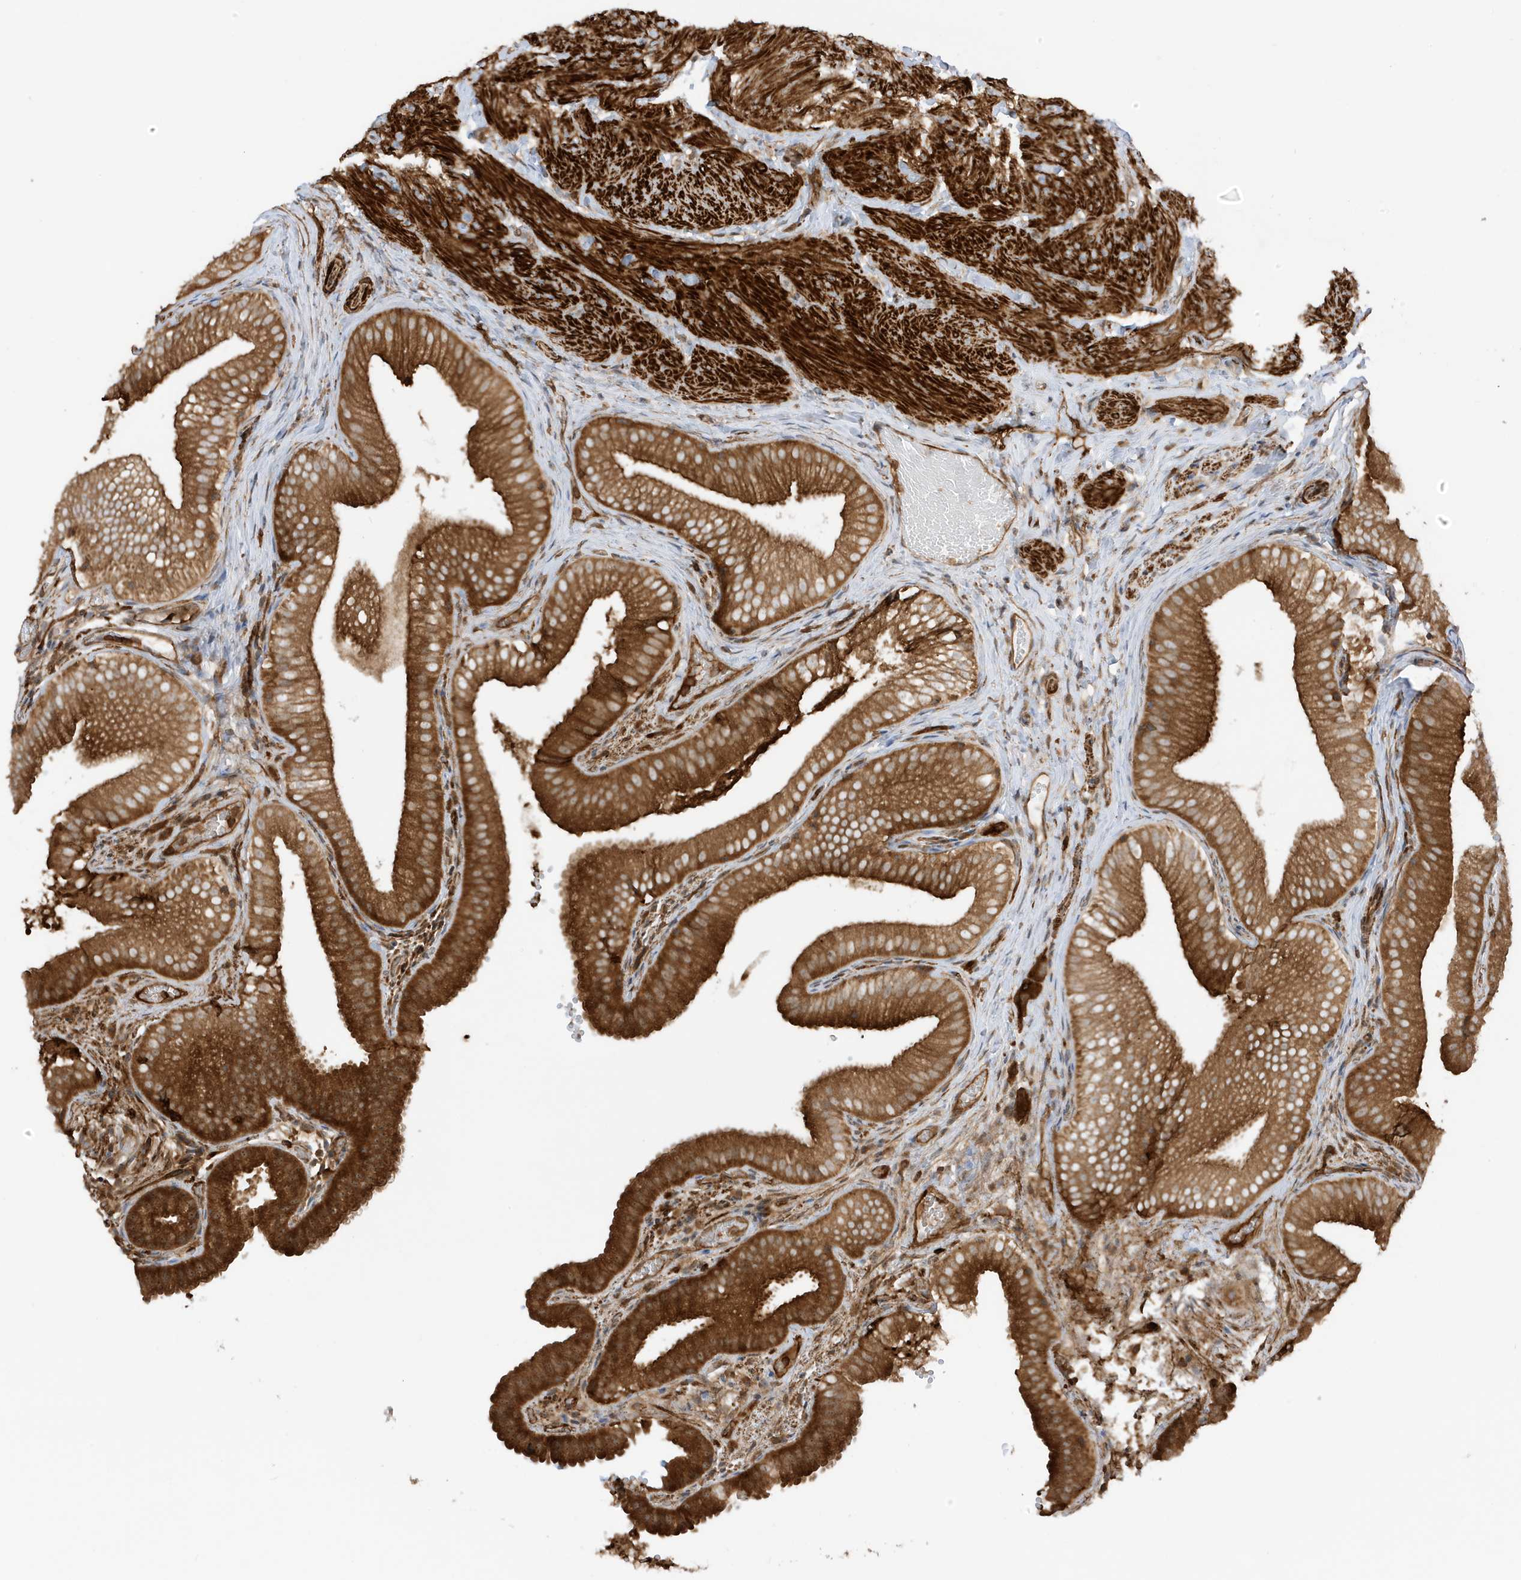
{"staining": {"intensity": "strong", "quantity": ">75%", "location": "cytoplasmic/membranous"}, "tissue": "gallbladder", "cell_type": "Glandular cells", "image_type": "normal", "snomed": [{"axis": "morphology", "description": "Normal tissue, NOS"}, {"axis": "topography", "description": "Gallbladder"}], "caption": "This histopathology image demonstrates immunohistochemistry (IHC) staining of normal human gallbladder, with high strong cytoplasmic/membranous staining in approximately >75% of glandular cells.", "gene": "CDC42EP3", "patient": {"sex": "female", "age": 30}}